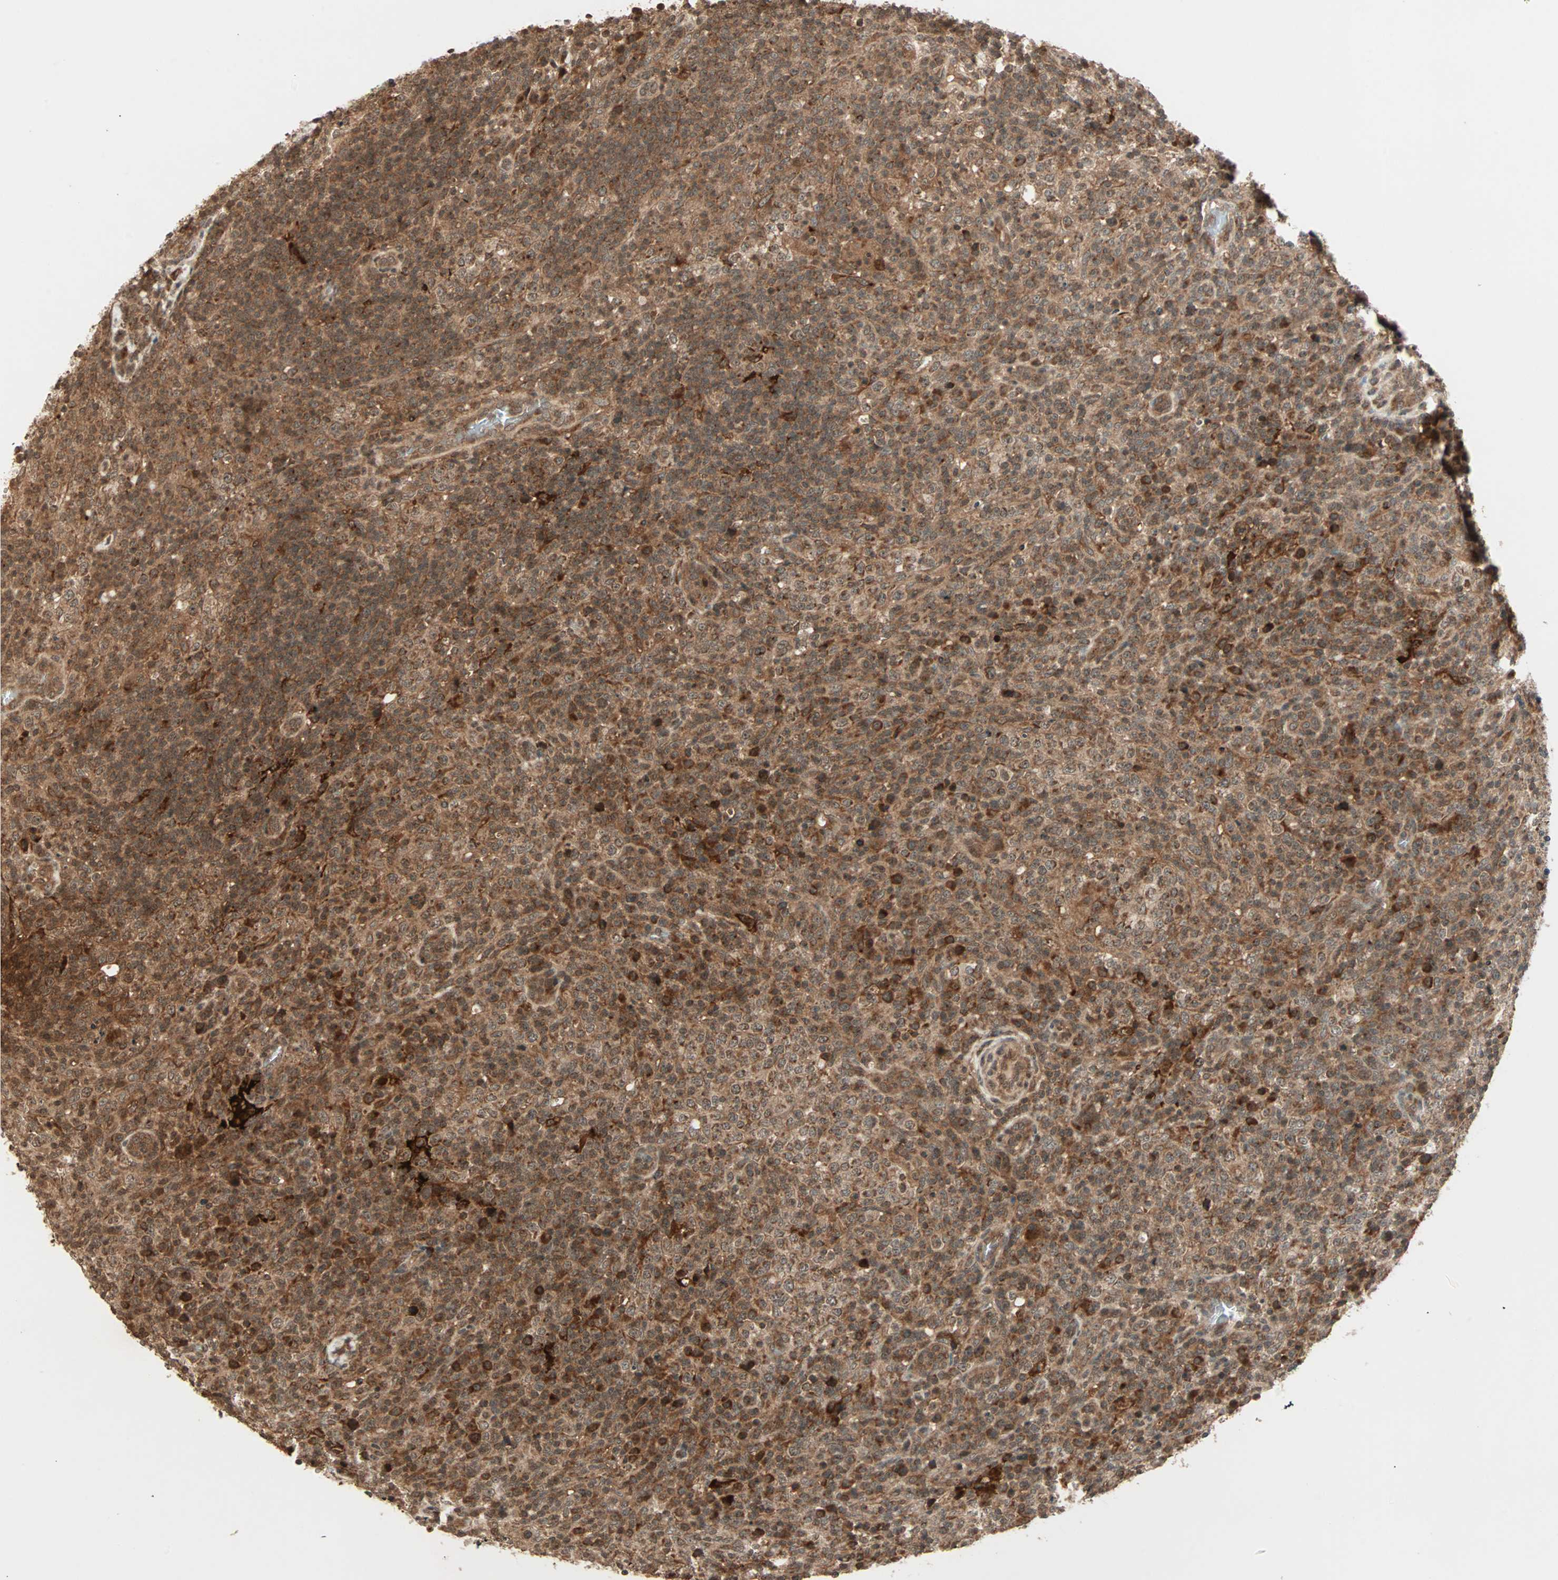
{"staining": {"intensity": "strong", "quantity": ">75%", "location": "cytoplasmic/membranous"}, "tissue": "lymphoma", "cell_type": "Tumor cells", "image_type": "cancer", "snomed": [{"axis": "morphology", "description": "Malignant lymphoma, non-Hodgkin's type, High grade"}, {"axis": "topography", "description": "Lymph node"}], "caption": "Malignant lymphoma, non-Hodgkin's type (high-grade) stained for a protein demonstrates strong cytoplasmic/membranous positivity in tumor cells.", "gene": "RFFL", "patient": {"sex": "female", "age": 76}}